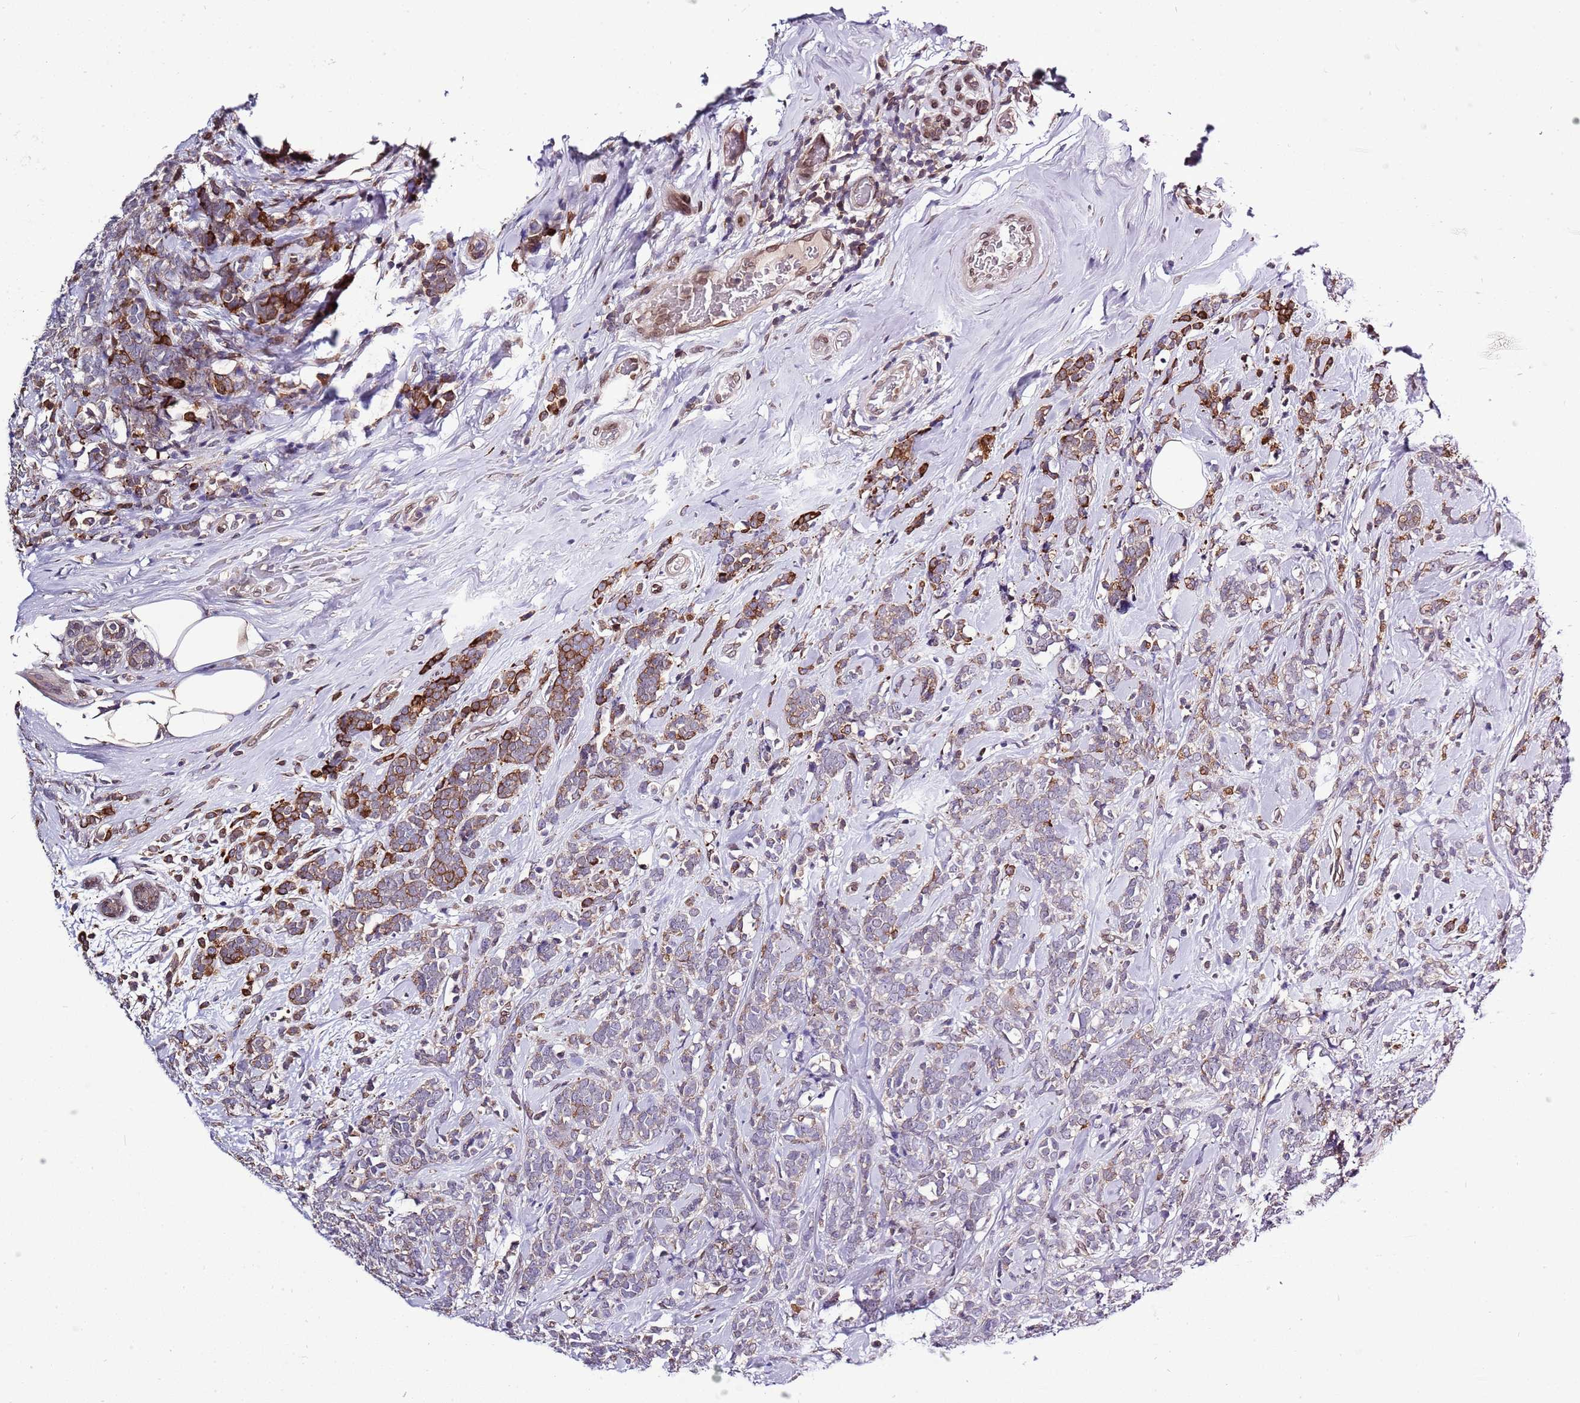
{"staining": {"intensity": "moderate", "quantity": "<25%", "location": "cytoplasmic/membranous"}, "tissue": "breast cancer", "cell_type": "Tumor cells", "image_type": "cancer", "snomed": [{"axis": "morphology", "description": "Lobular carcinoma"}, {"axis": "topography", "description": "Breast"}], "caption": "Tumor cells reveal moderate cytoplasmic/membranous staining in about <25% of cells in breast cancer.", "gene": "ZNF665", "patient": {"sex": "female", "age": 58}}